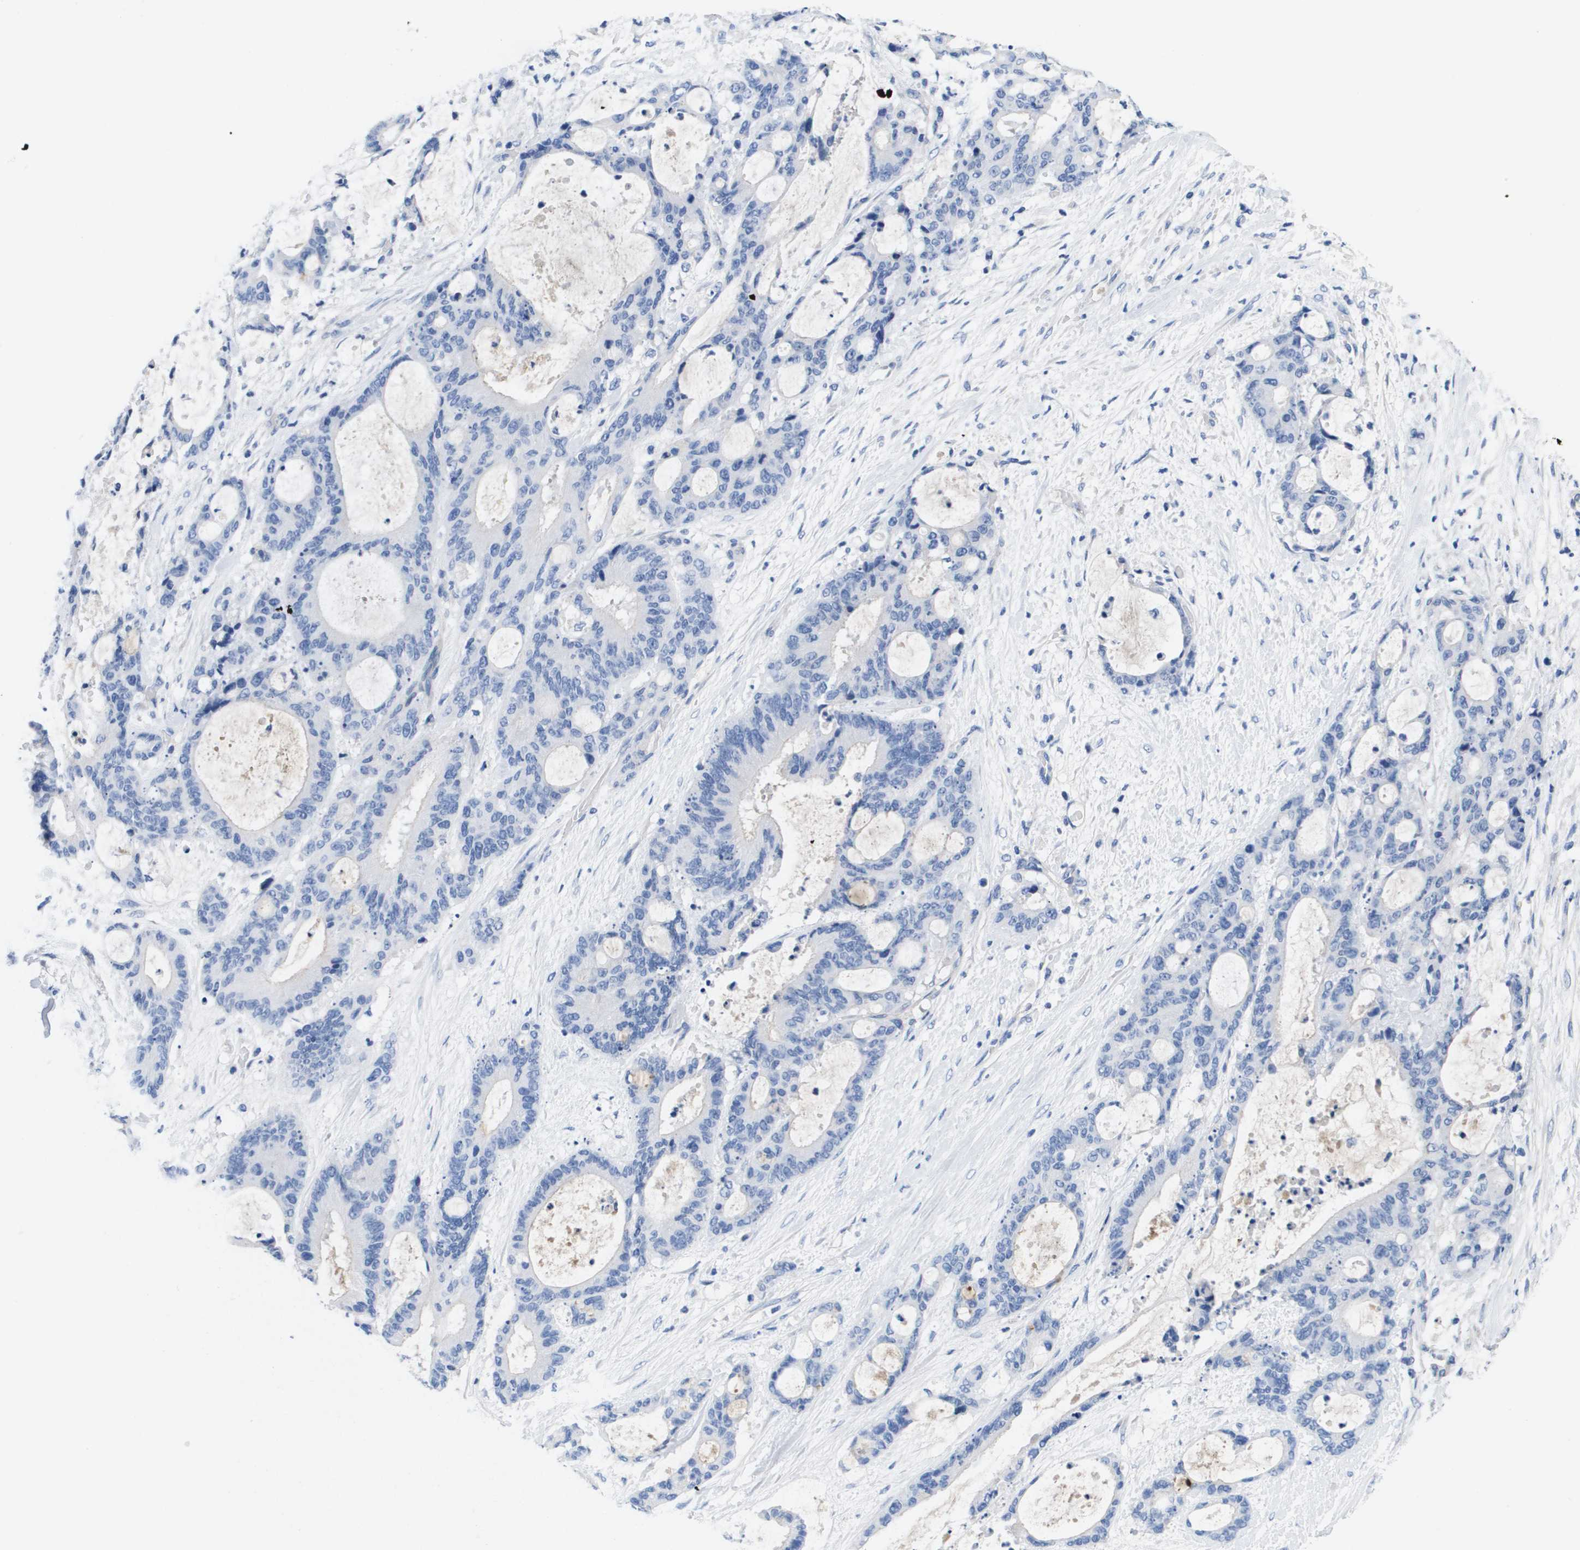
{"staining": {"intensity": "negative", "quantity": "none", "location": "none"}, "tissue": "liver cancer", "cell_type": "Tumor cells", "image_type": "cancer", "snomed": [{"axis": "morphology", "description": "Cholangiocarcinoma"}, {"axis": "topography", "description": "Liver"}], "caption": "This is a histopathology image of immunohistochemistry (IHC) staining of liver cancer, which shows no staining in tumor cells.", "gene": "APOA1", "patient": {"sex": "female", "age": 73}}